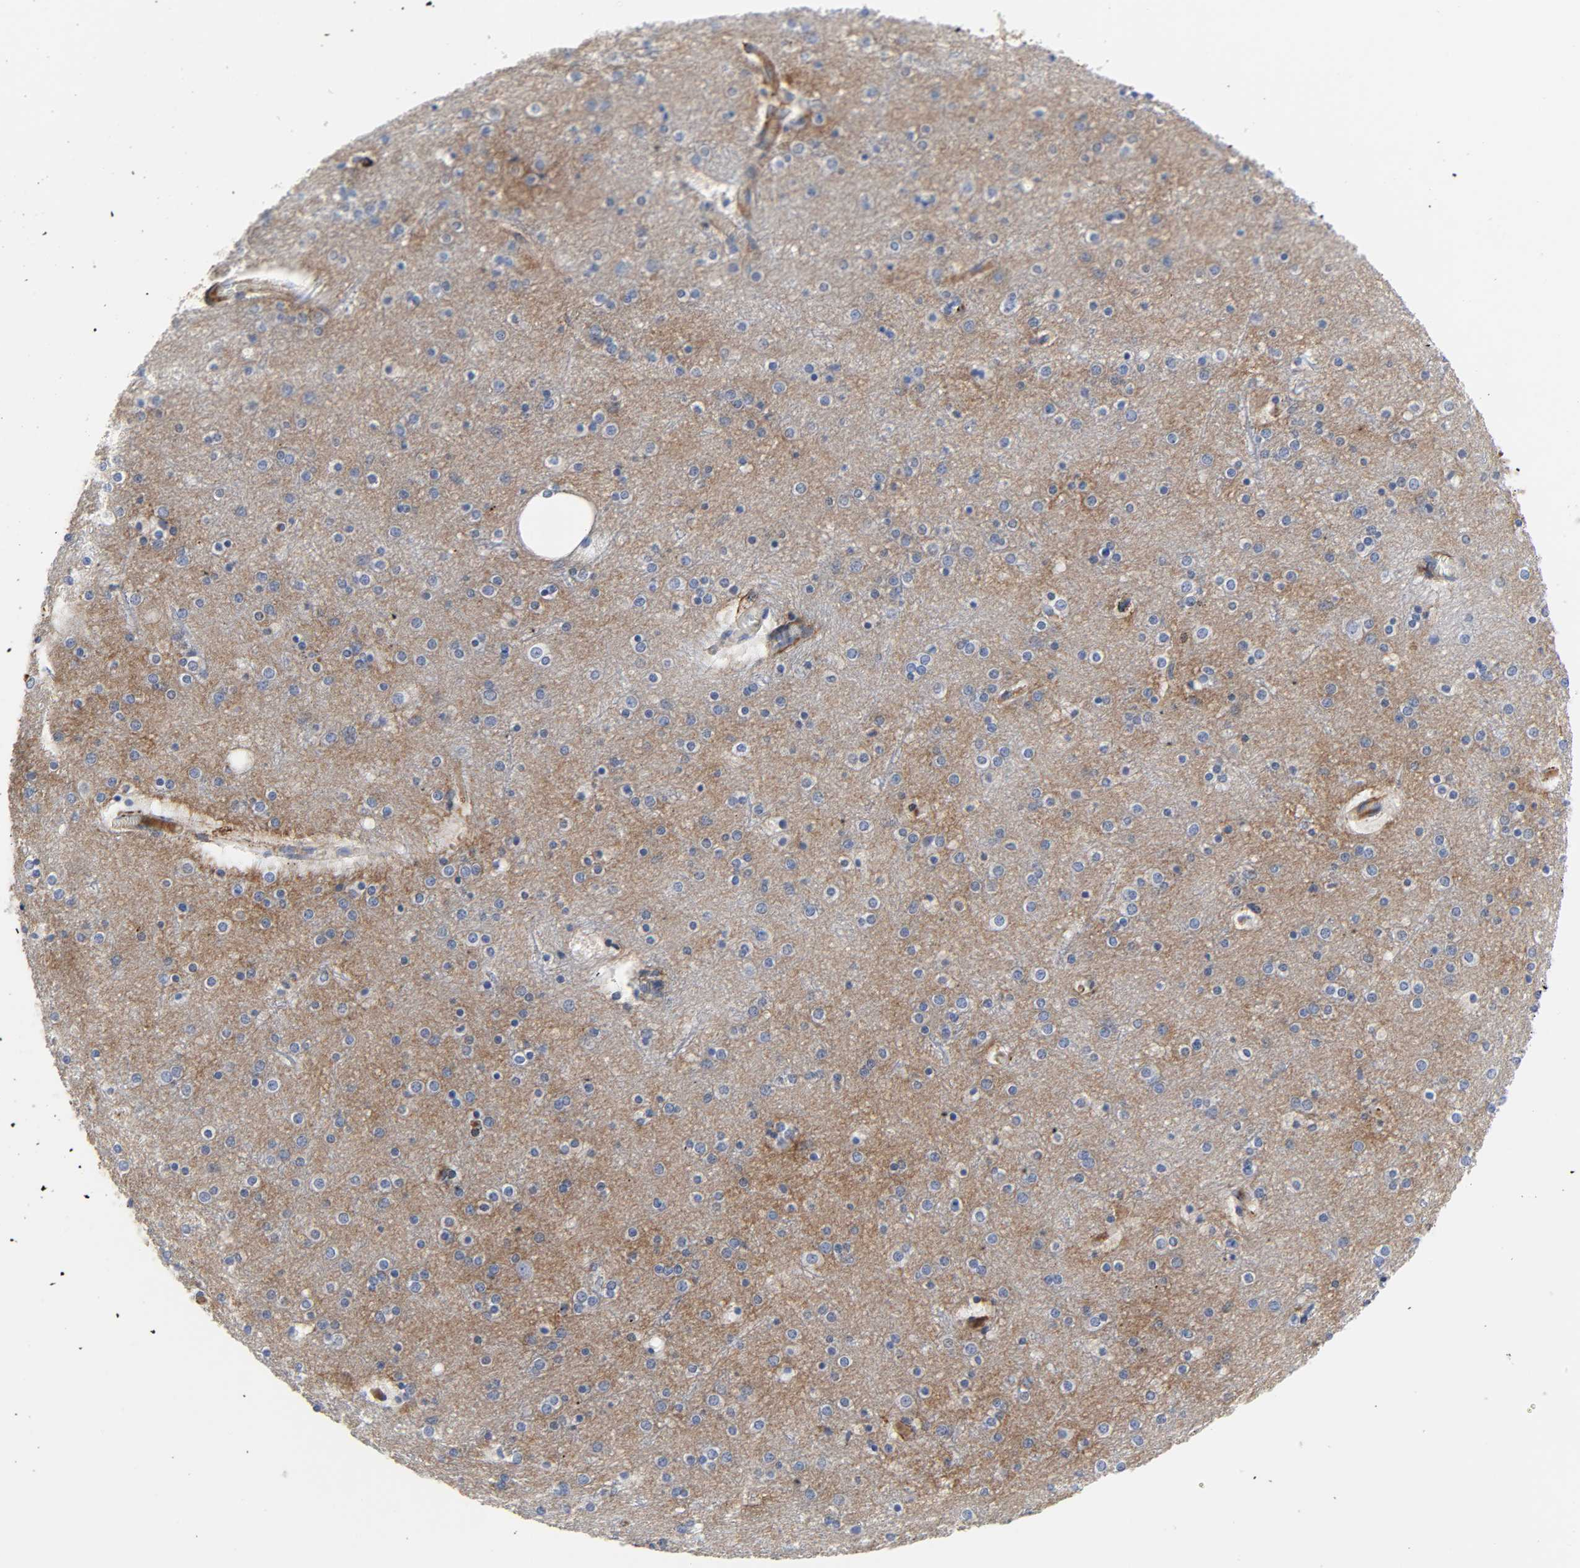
{"staining": {"intensity": "moderate", "quantity": "25%-75%", "location": "cytoplasmic/membranous"}, "tissue": "cerebral cortex", "cell_type": "Endothelial cells", "image_type": "normal", "snomed": [{"axis": "morphology", "description": "Normal tissue, NOS"}, {"axis": "topography", "description": "Cerebral cortex"}], "caption": "Moderate cytoplasmic/membranous positivity for a protein is present in about 25%-75% of endothelial cells of unremarkable cerebral cortex using immunohistochemistry (IHC).", "gene": "FBLN1", "patient": {"sex": "female", "age": 54}}